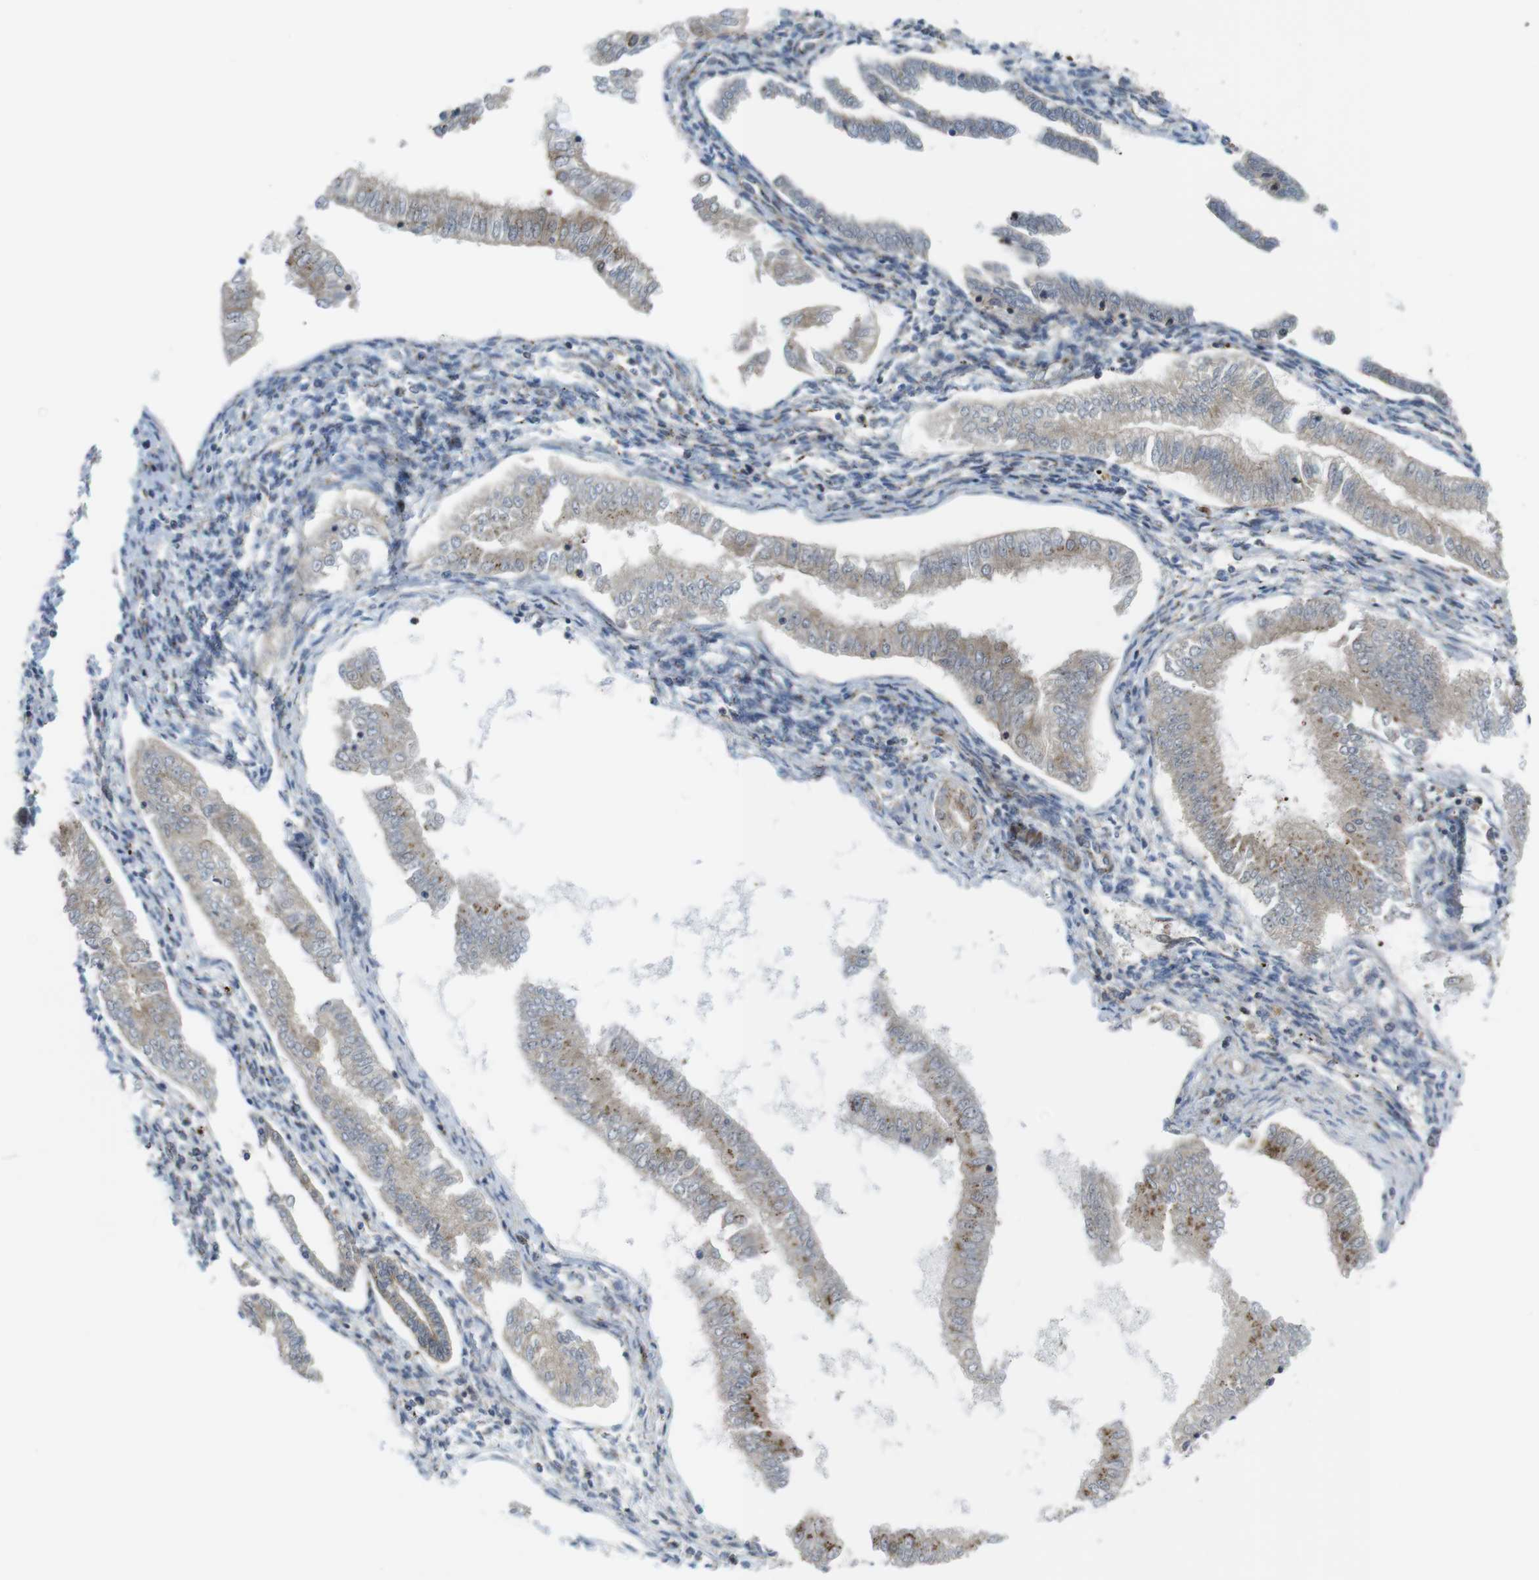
{"staining": {"intensity": "negative", "quantity": "none", "location": "none"}, "tissue": "endometrial cancer", "cell_type": "Tumor cells", "image_type": "cancer", "snomed": [{"axis": "morphology", "description": "Adenocarcinoma, NOS"}, {"axis": "topography", "description": "Endometrium"}], "caption": "Immunohistochemistry micrograph of neoplastic tissue: human endometrial cancer stained with DAB exhibits no significant protein expression in tumor cells.", "gene": "CUL7", "patient": {"sex": "female", "age": 53}}